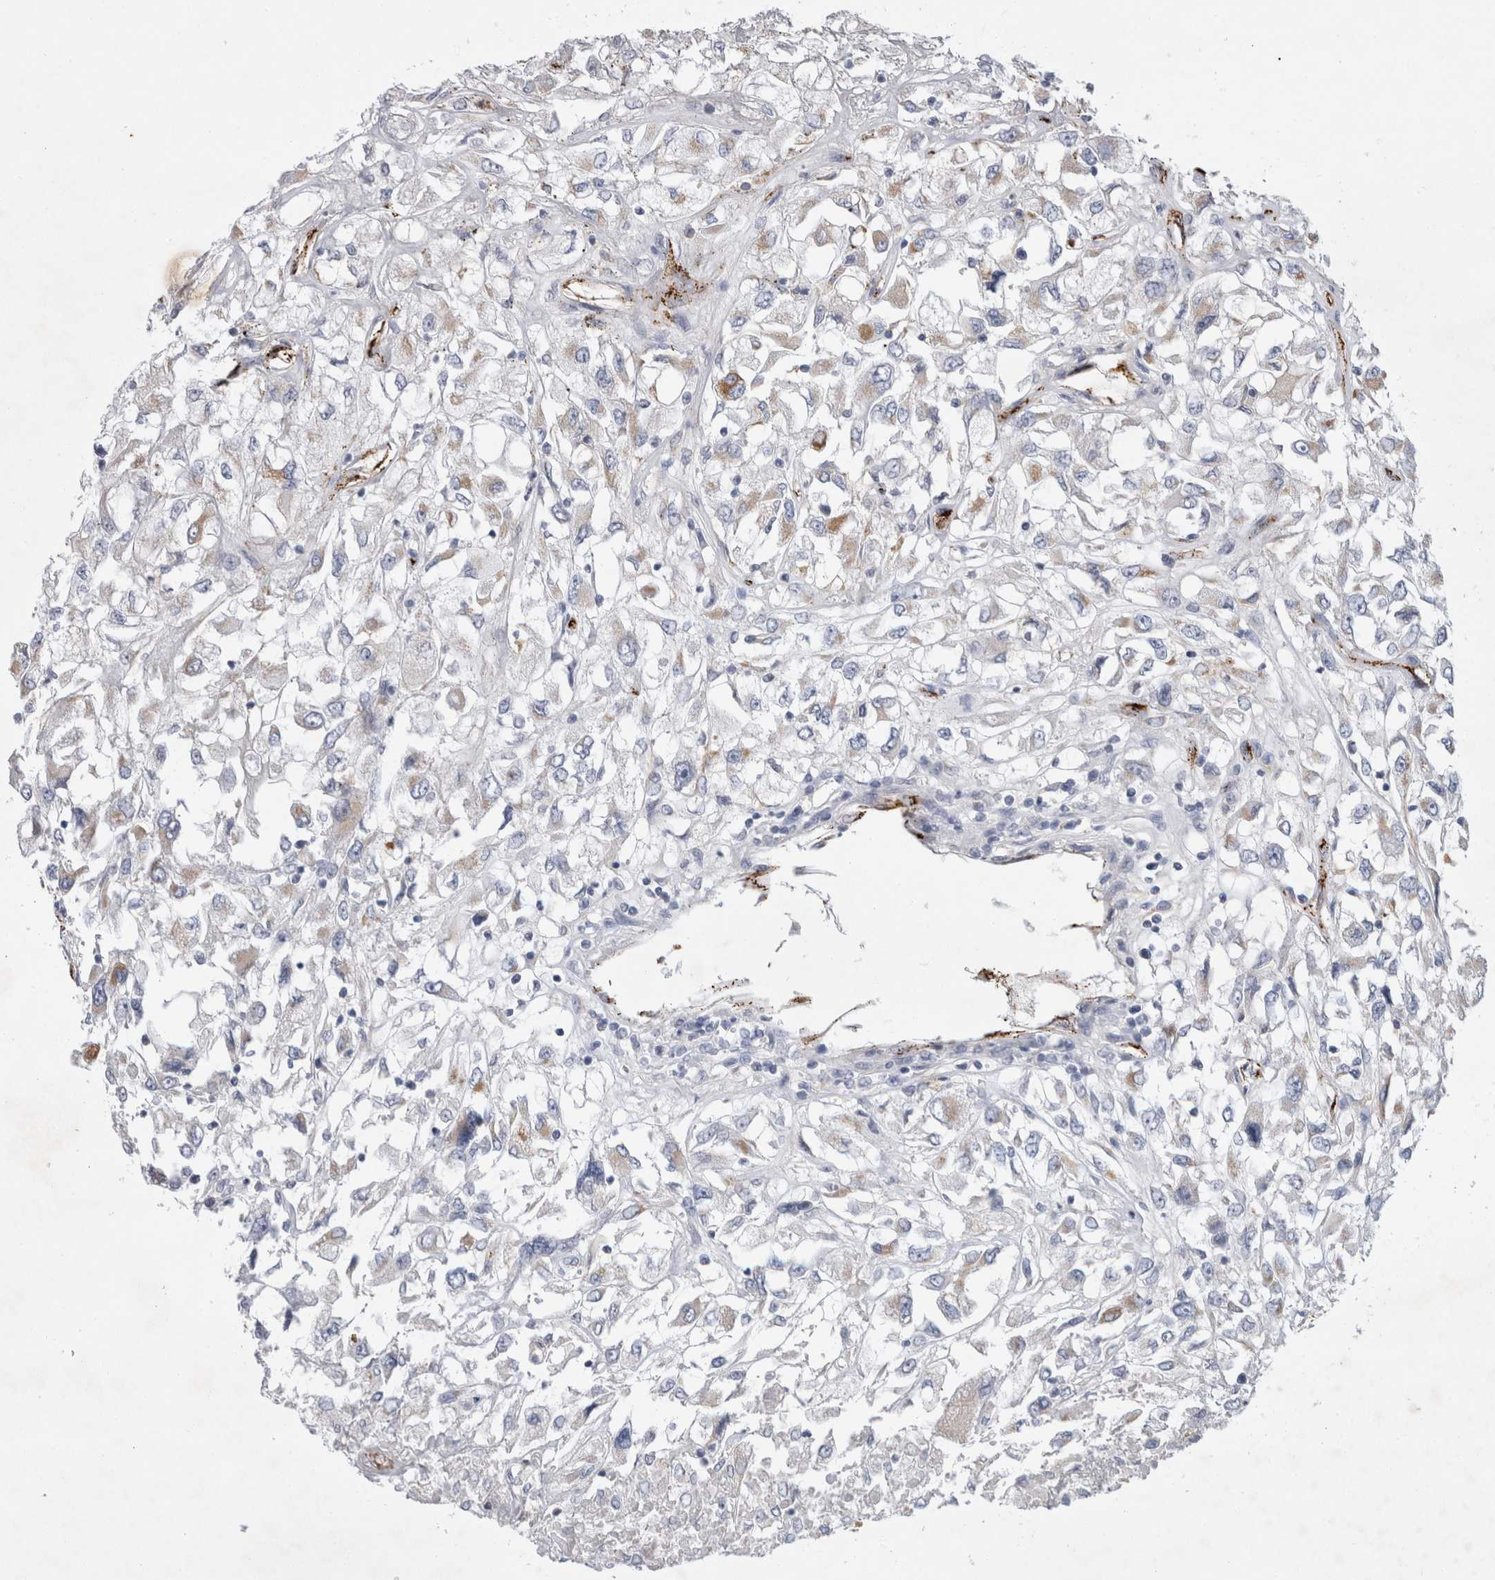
{"staining": {"intensity": "moderate", "quantity": "<25%", "location": "cytoplasmic/membranous"}, "tissue": "renal cancer", "cell_type": "Tumor cells", "image_type": "cancer", "snomed": [{"axis": "morphology", "description": "Adenocarcinoma, NOS"}, {"axis": "topography", "description": "Kidney"}], "caption": "Approximately <25% of tumor cells in human adenocarcinoma (renal) show moderate cytoplasmic/membranous protein positivity as visualized by brown immunohistochemical staining.", "gene": "IARS2", "patient": {"sex": "female", "age": 52}}